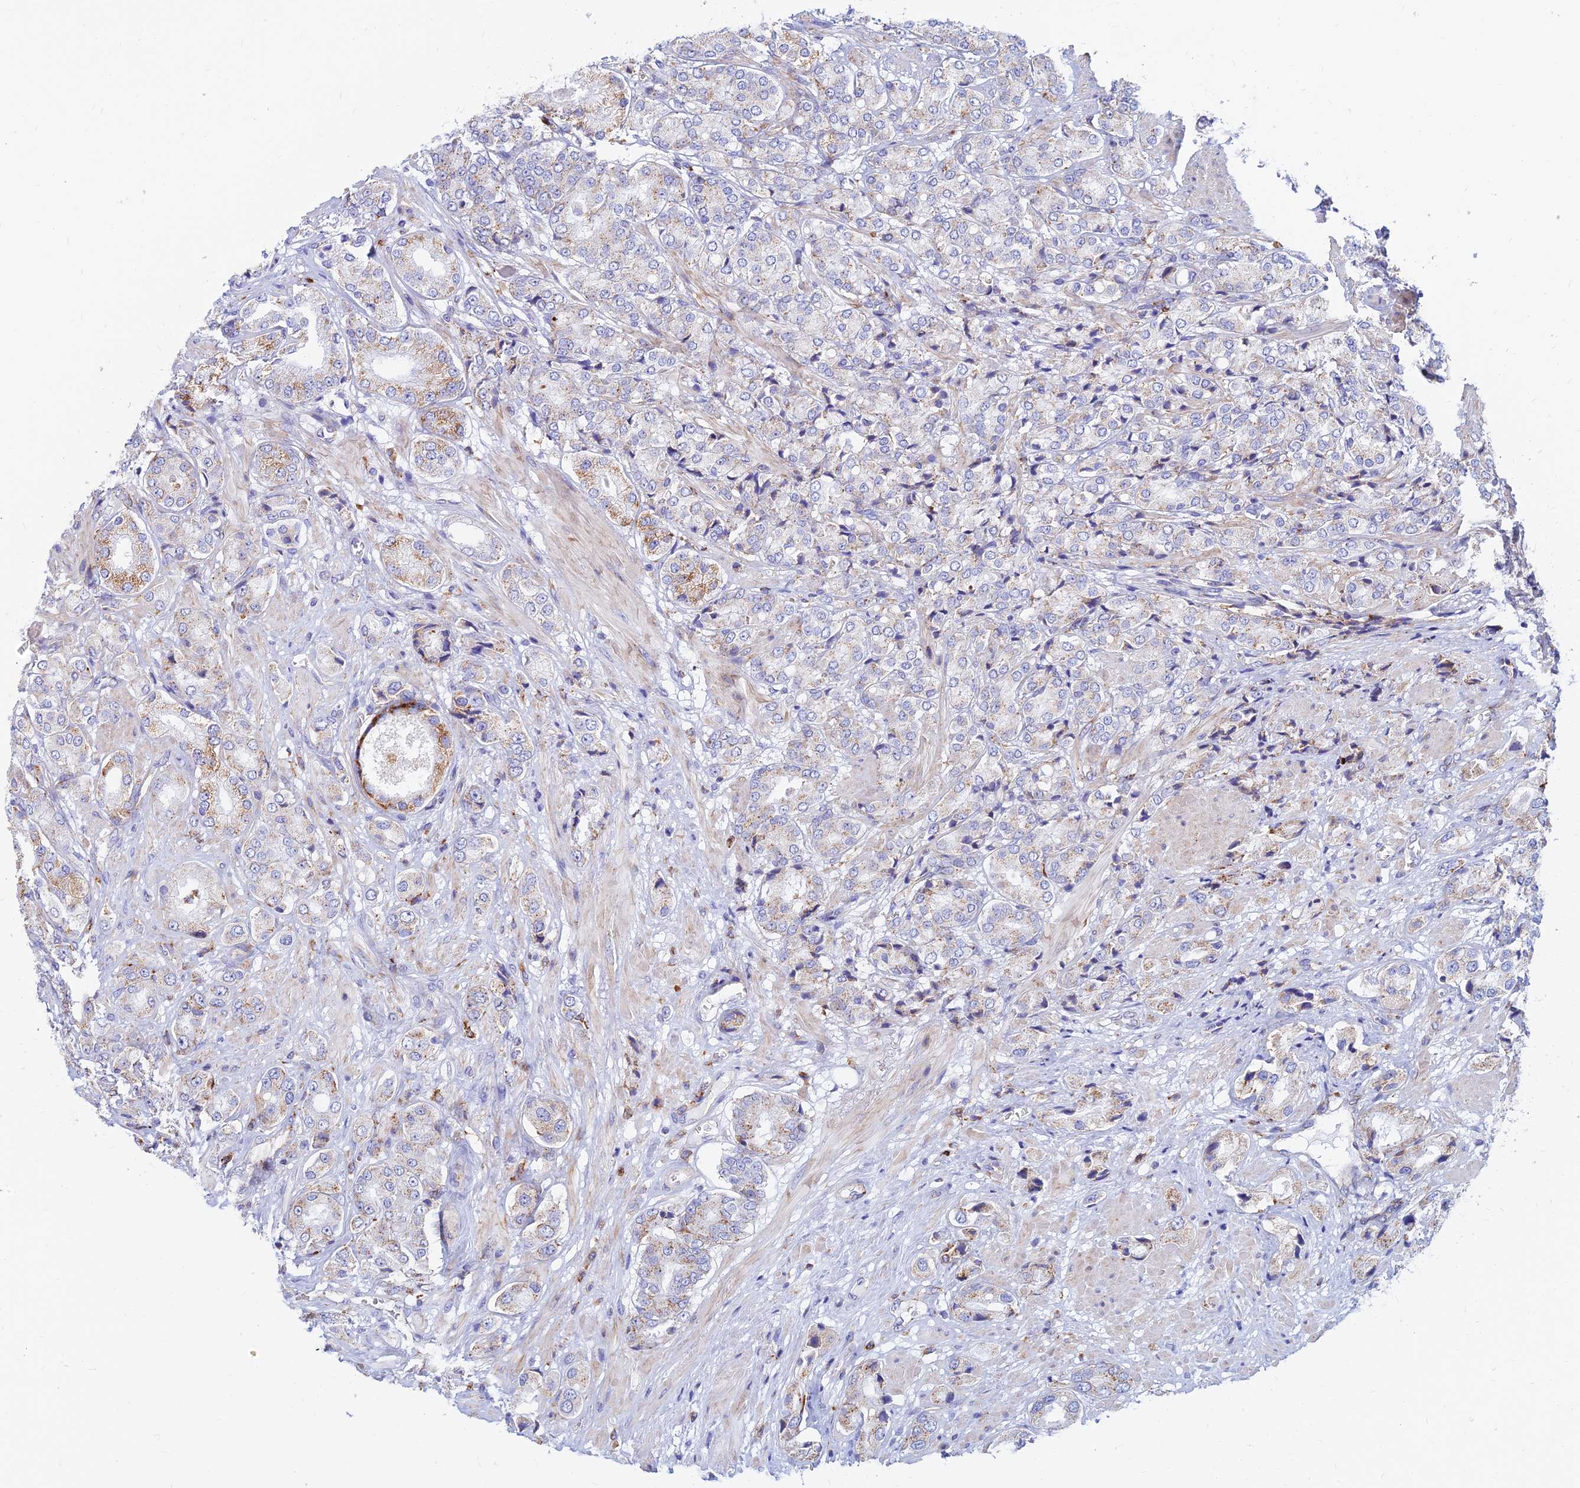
{"staining": {"intensity": "moderate", "quantity": "<25%", "location": "cytoplasmic/membranous"}, "tissue": "prostate cancer", "cell_type": "Tumor cells", "image_type": "cancer", "snomed": [{"axis": "morphology", "description": "Adenocarcinoma, High grade"}, {"axis": "topography", "description": "Prostate and seminal vesicle, NOS"}], "caption": "A photomicrograph of prostate cancer (adenocarcinoma (high-grade)) stained for a protein demonstrates moderate cytoplasmic/membranous brown staining in tumor cells.", "gene": "SPNS1", "patient": {"sex": "male", "age": 64}}